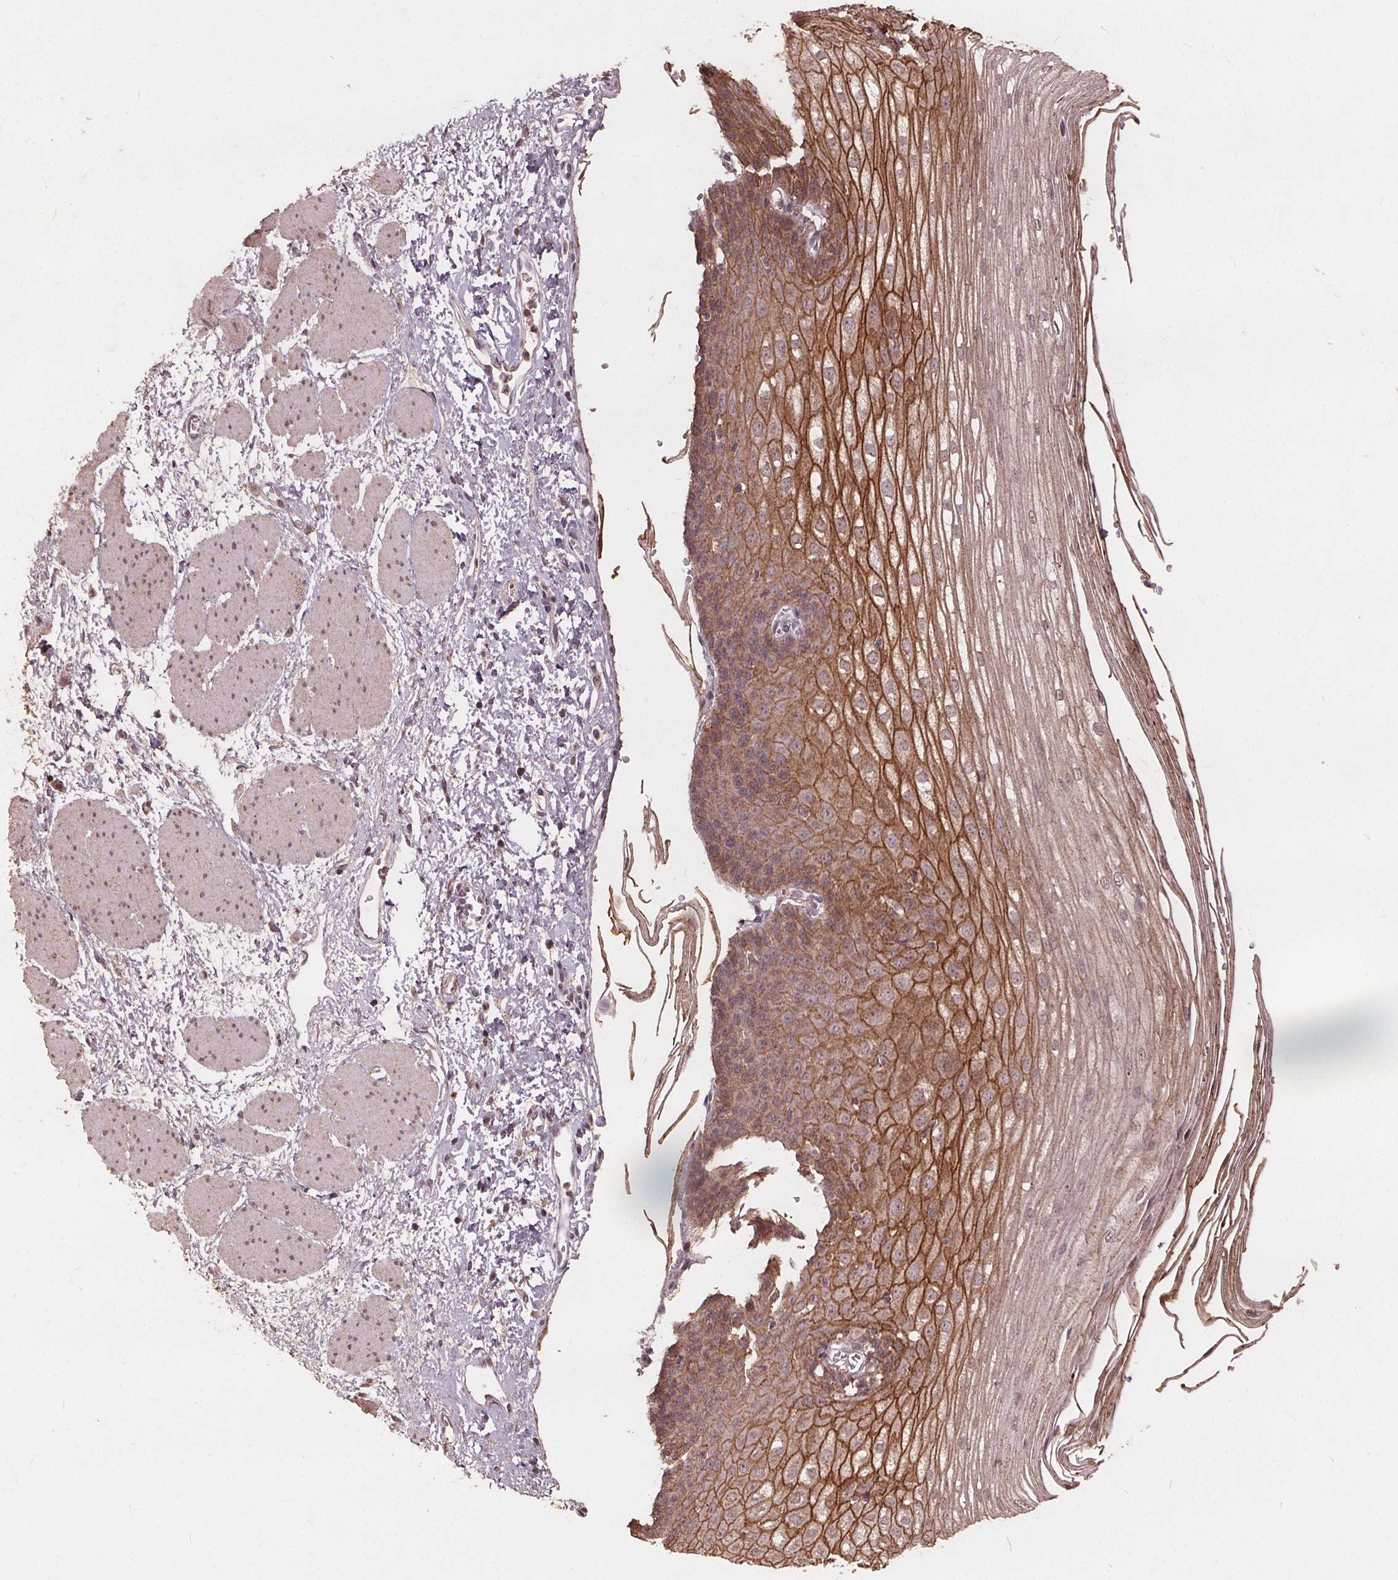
{"staining": {"intensity": "moderate", "quantity": ">75%", "location": "cytoplasmic/membranous"}, "tissue": "esophagus", "cell_type": "Squamous epithelial cells", "image_type": "normal", "snomed": [{"axis": "morphology", "description": "Normal tissue, NOS"}, {"axis": "topography", "description": "Esophagus"}], "caption": "An immunohistochemistry photomicrograph of unremarkable tissue is shown. Protein staining in brown labels moderate cytoplasmic/membranous positivity in esophagus within squamous epithelial cells.", "gene": "DSG3", "patient": {"sex": "male", "age": 62}}